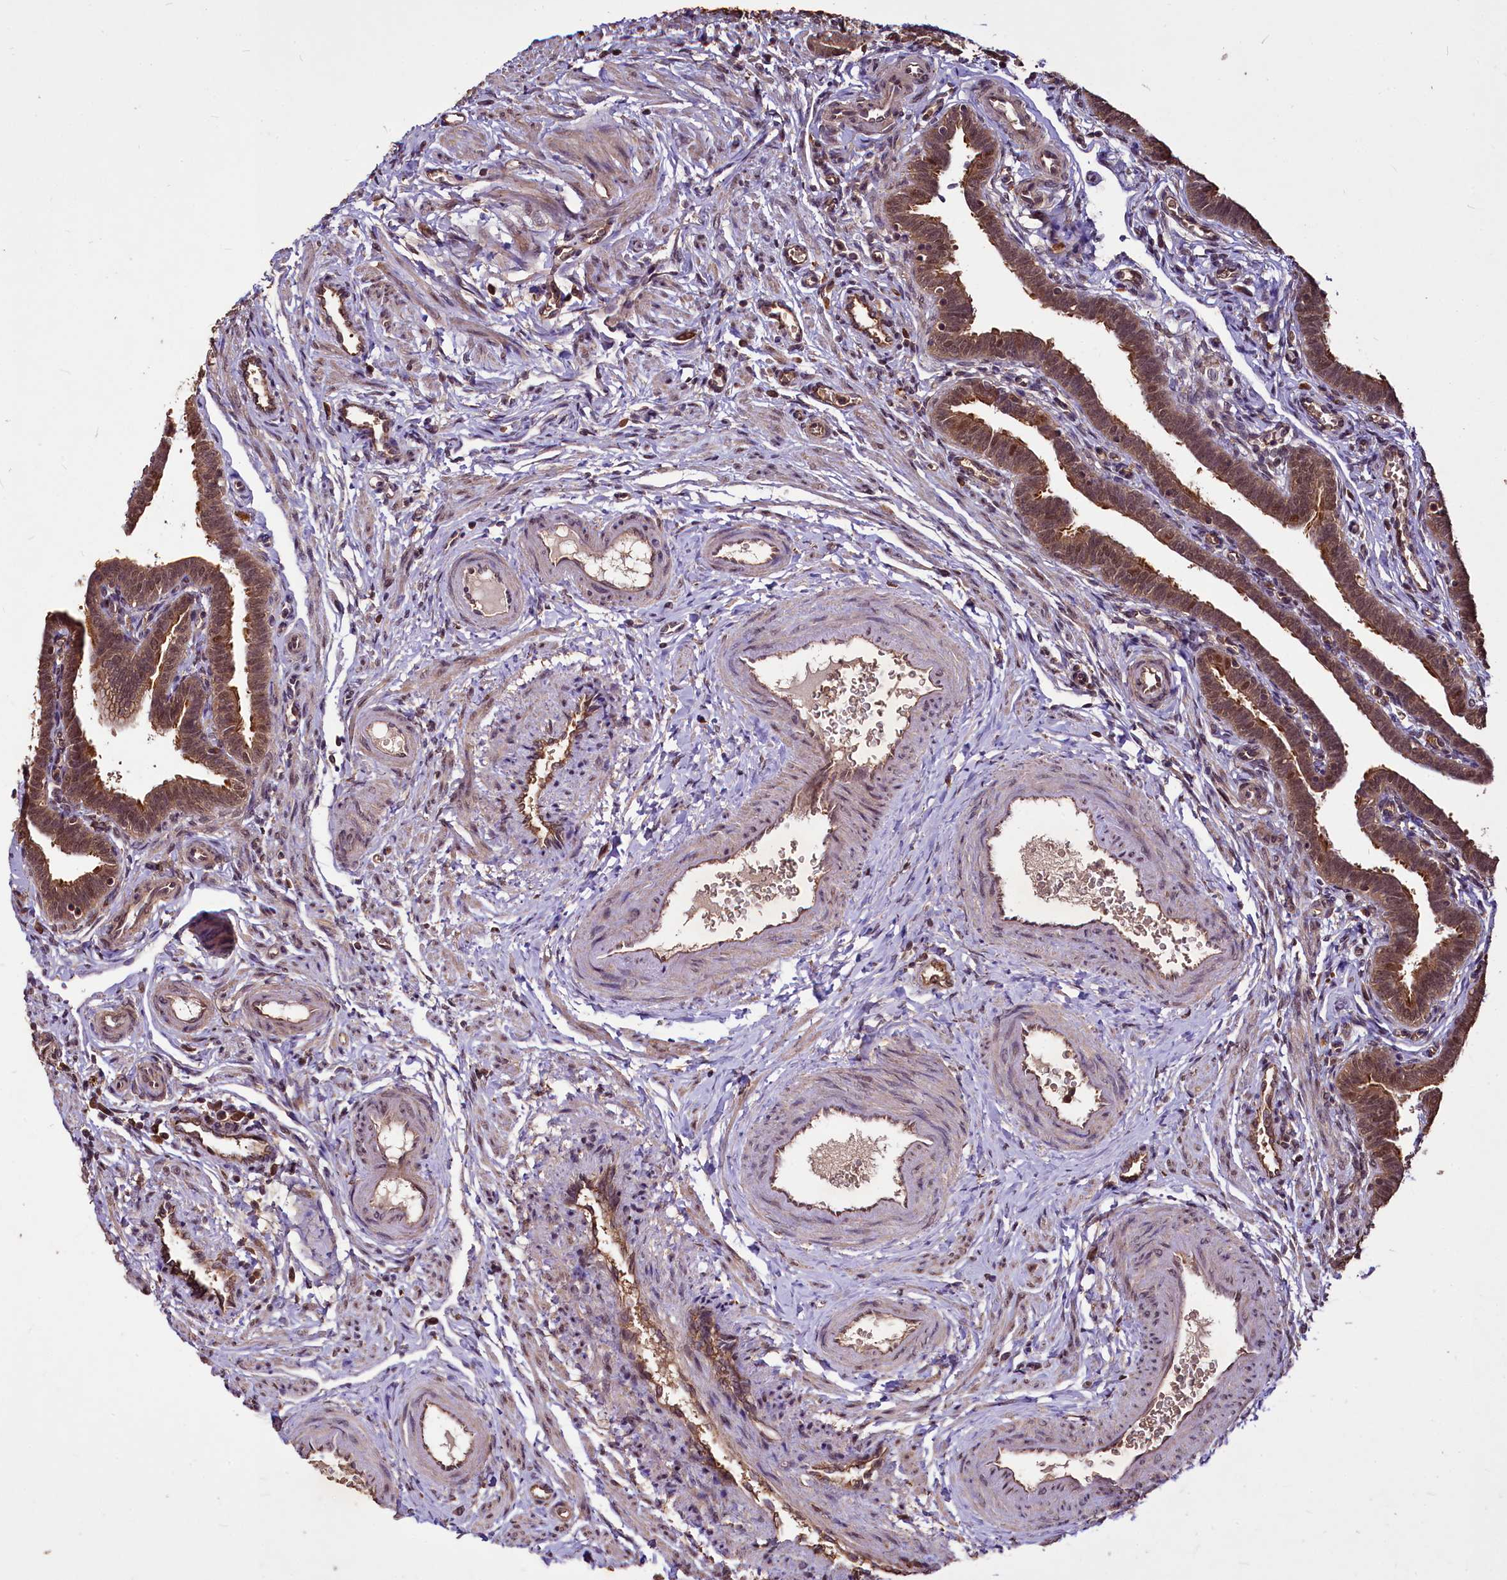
{"staining": {"intensity": "moderate", "quantity": ">75%", "location": "cytoplasmic/membranous"}, "tissue": "fallopian tube", "cell_type": "Glandular cells", "image_type": "normal", "snomed": [{"axis": "morphology", "description": "Normal tissue, NOS"}, {"axis": "topography", "description": "Fallopian tube"}], "caption": "Immunohistochemical staining of unremarkable human fallopian tube displays medium levels of moderate cytoplasmic/membranous positivity in approximately >75% of glandular cells.", "gene": "VPS51", "patient": {"sex": "female", "age": 36}}